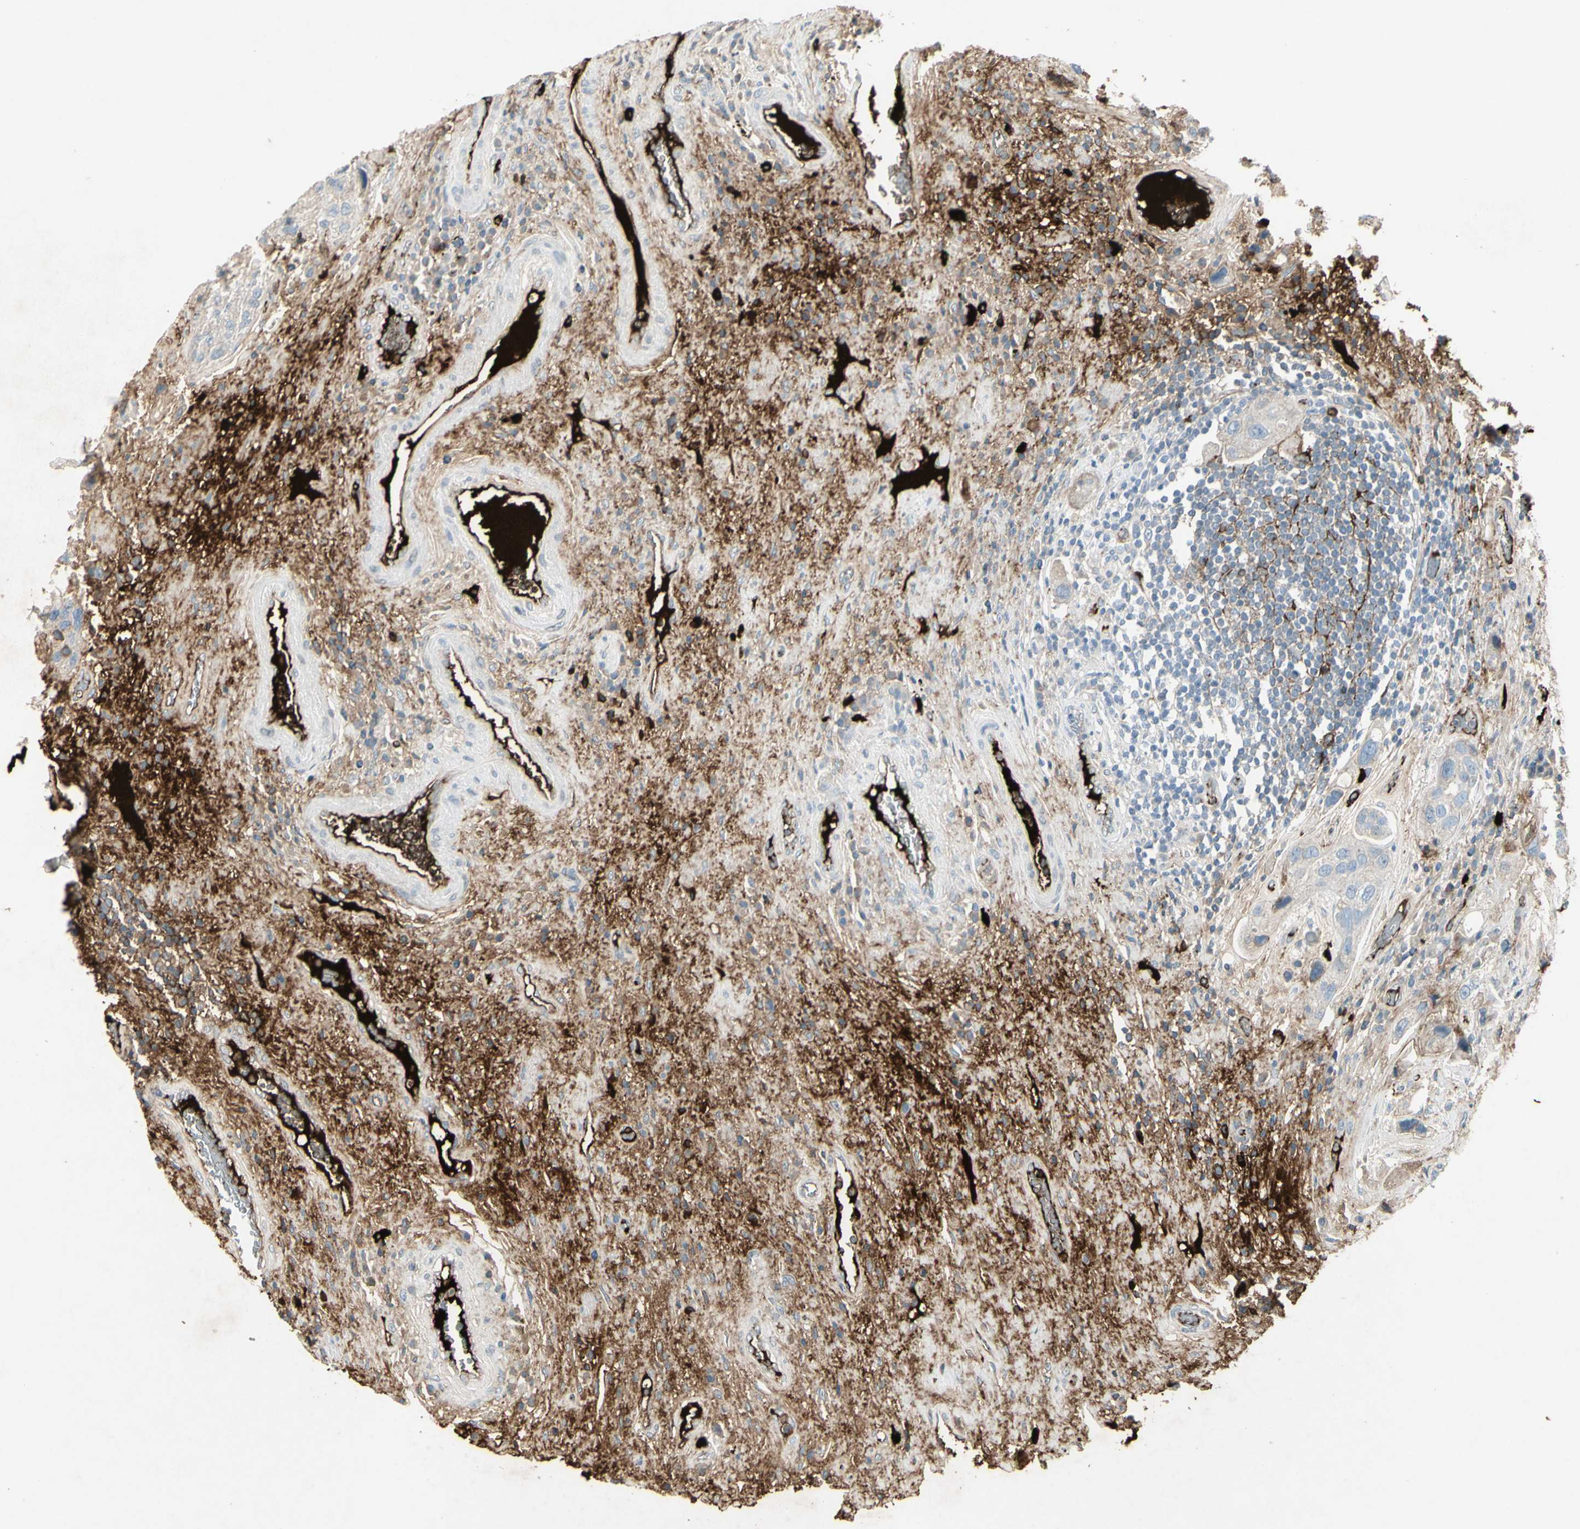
{"staining": {"intensity": "negative", "quantity": "none", "location": "none"}, "tissue": "urothelial cancer", "cell_type": "Tumor cells", "image_type": "cancer", "snomed": [{"axis": "morphology", "description": "Urothelial carcinoma, High grade"}, {"axis": "topography", "description": "Urinary bladder"}], "caption": "Tumor cells are negative for brown protein staining in urothelial cancer.", "gene": "IGHM", "patient": {"sex": "female", "age": 64}}